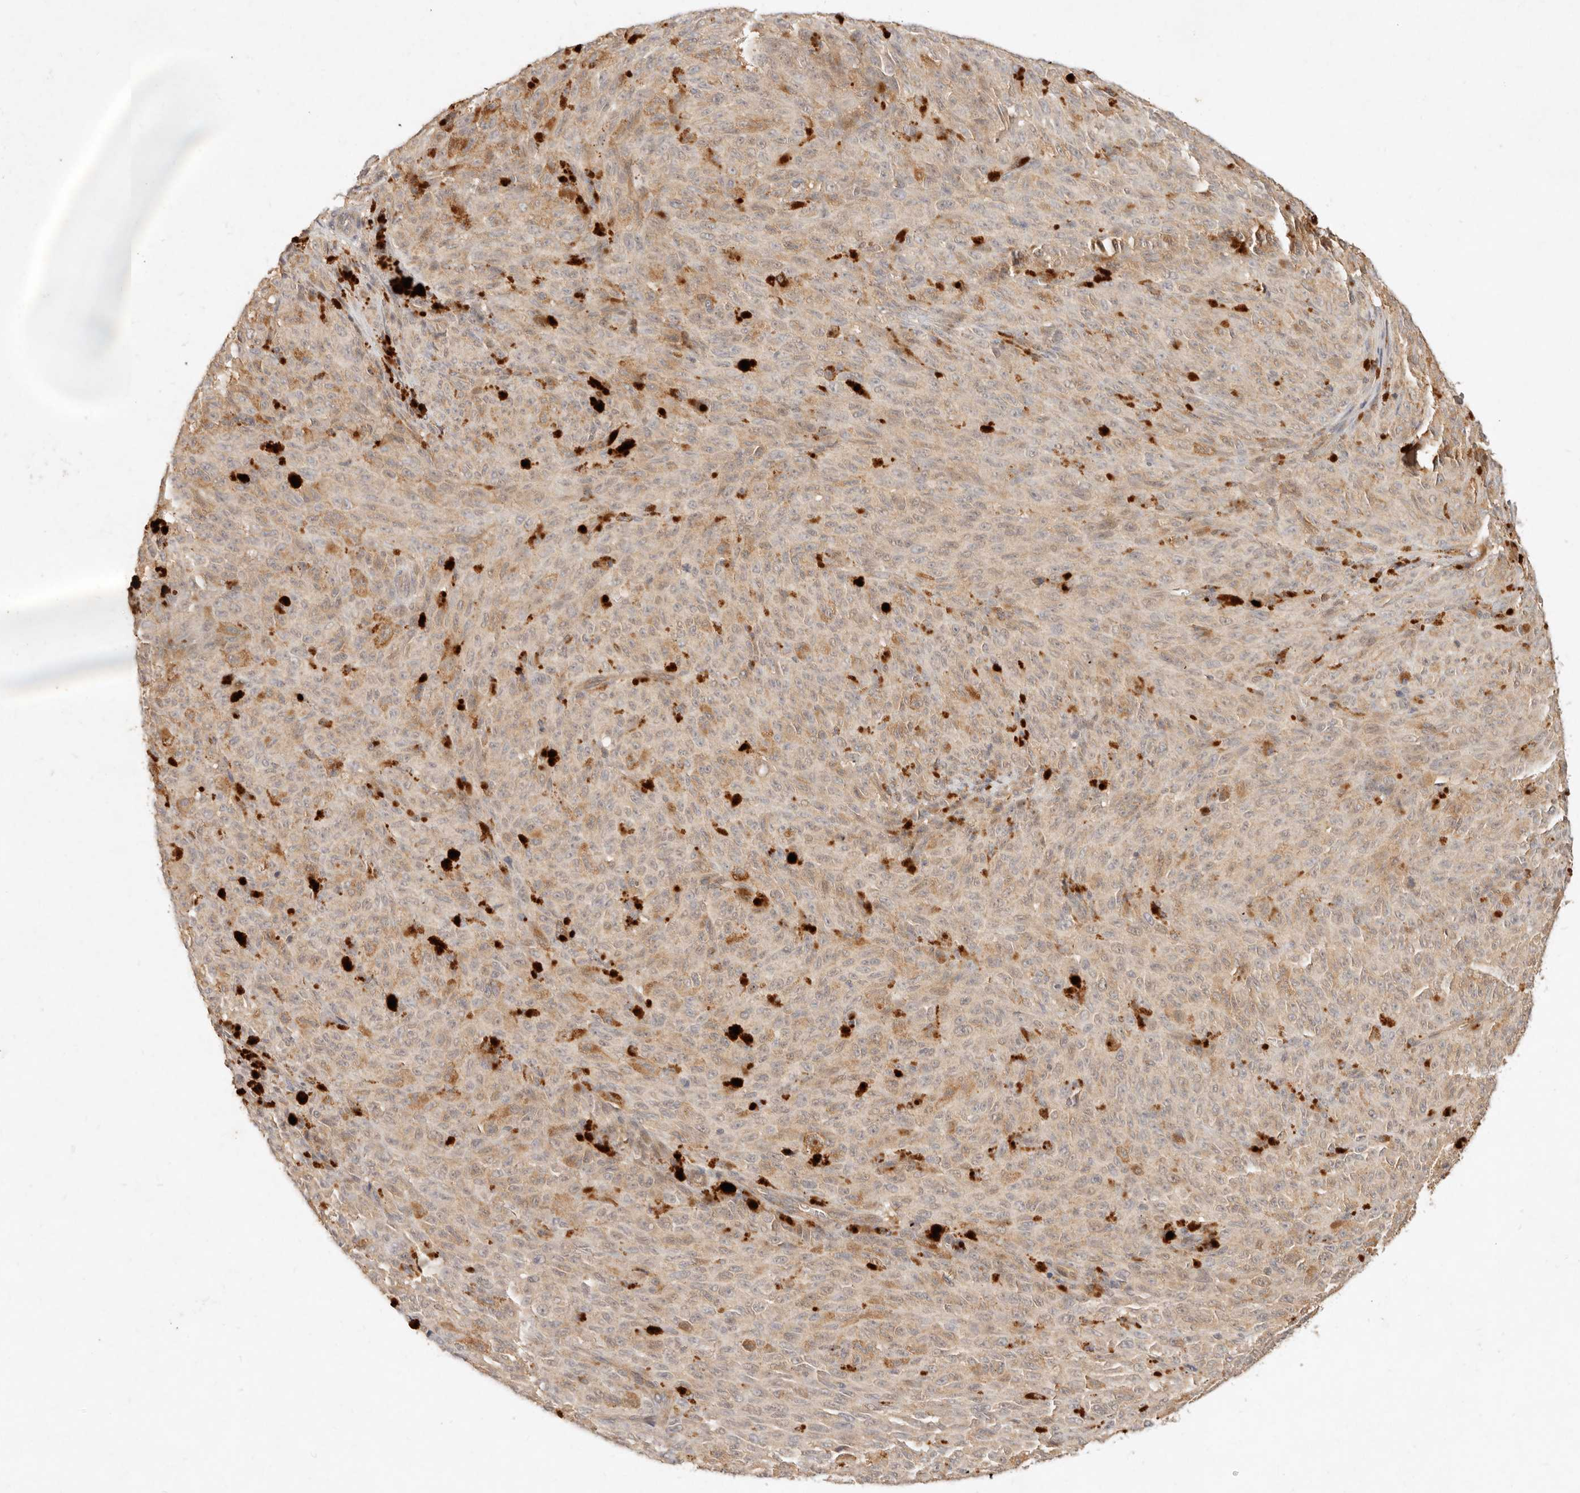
{"staining": {"intensity": "weak", "quantity": ">75%", "location": "cytoplasmic/membranous"}, "tissue": "melanoma", "cell_type": "Tumor cells", "image_type": "cancer", "snomed": [{"axis": "morphology", "description": "Malignant melanoma, NOS"}, {"axis": "topography", "description": "Skin"}], "caption": "DAB immunohistochemical staining of melanoma demonstrates weak cytoplasmic/membranous protein staining in about >75% of tumor cells.", "gene": "FREM2", "patient": {"sex": "female", "age": 82}}